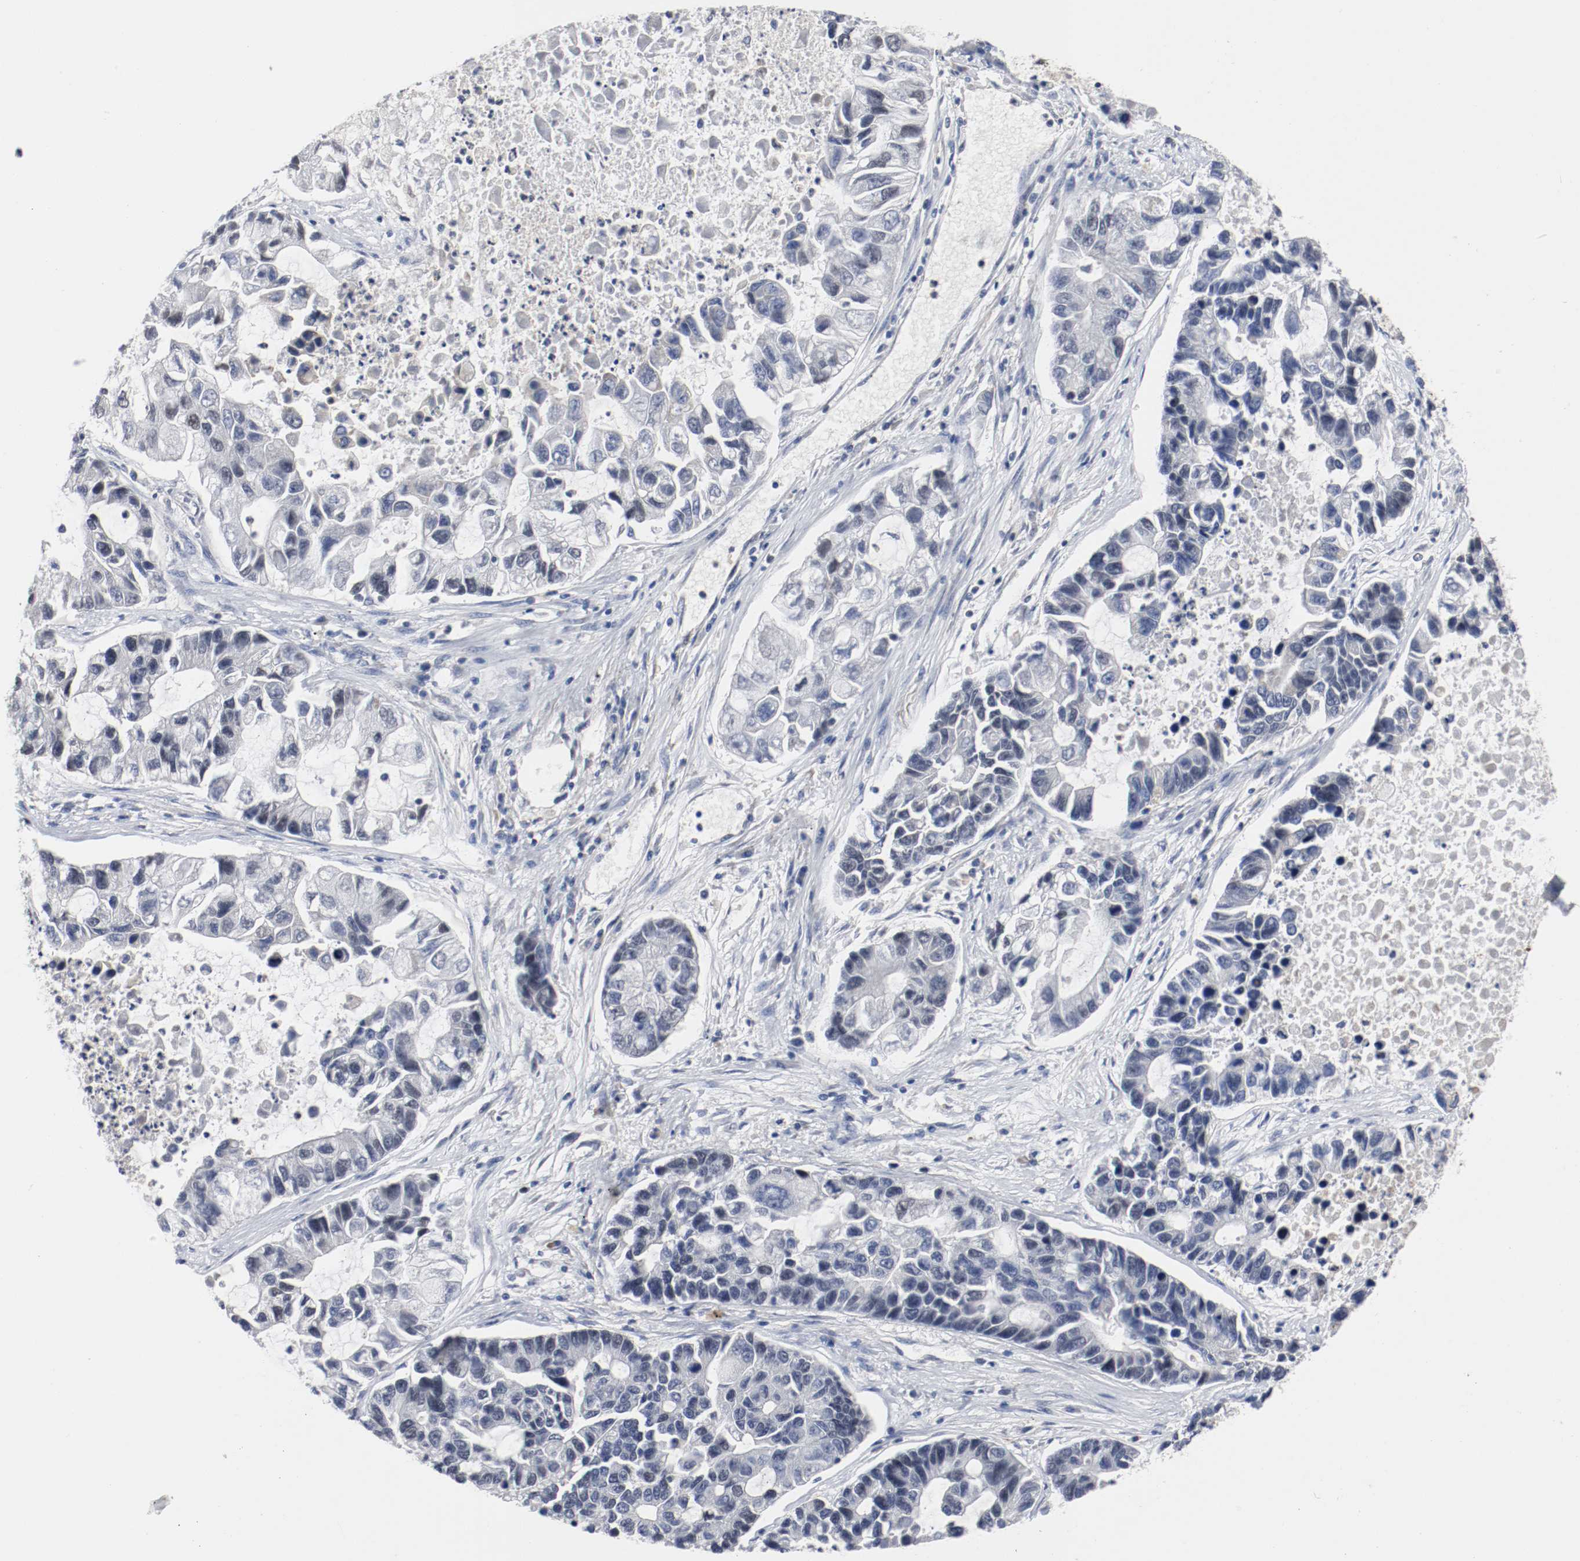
{"staining": {"intensity": "negative", "quantity": "none", "location": "none"}, "tissue": "lung cancer", "cell_type": "Tumor cells", "image_type": "cancer", "snomed": [{"axis": "morphology", "description": "Adenocarcinoma, NOS"}, {"axis": "topography", "description": "Lung"}], "caption": "This is an immunohistochemistry micrograph of lung cancer (adenocarcinoma). There is no staining in tumor cells.", "gene": "MCM6", "patient": {"sex": "female", "age": 51}}